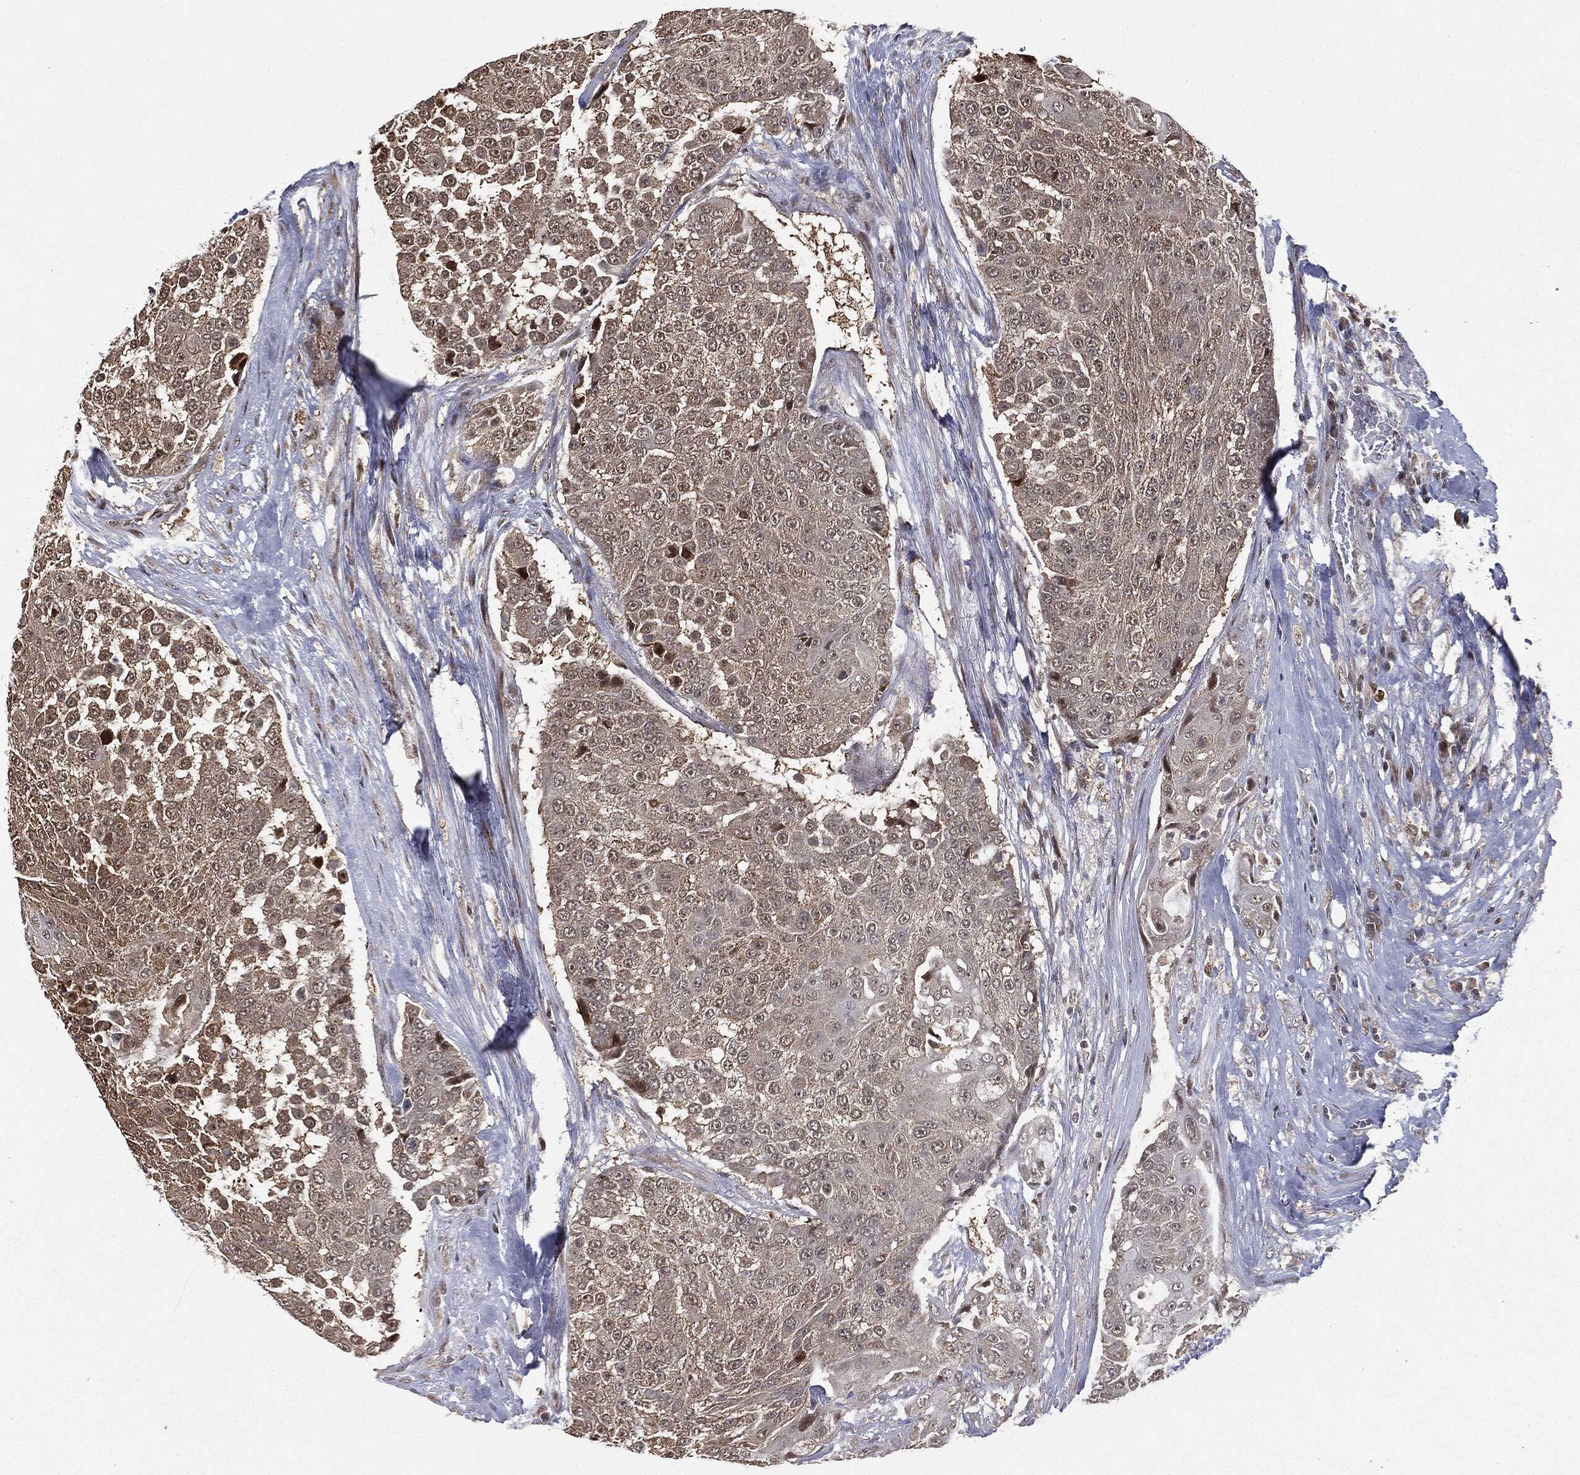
{"staining": {"intensity": "moderate", "quantity": "<25%", "location": "cytoplasmic/membranous,nuclear"}, "tissue": "urothelial cancer", "cell_type": "Tumor cells", "image_type": "cancer", "snomed": [{"axis": "morphology", "description": "Urothelial carcinoma, High grade"}, {"axis": "topography", "description": "Urinary bladder"}], "caption": "High-grade urothelial carcinoma stained with immunohistochemistry displays moderate cytoplasmic/membranous and nuclear staining in about <25% of tumor cells.", "gene": "ZNHIT6", "patient": {"sex": "female", "age": 63}}